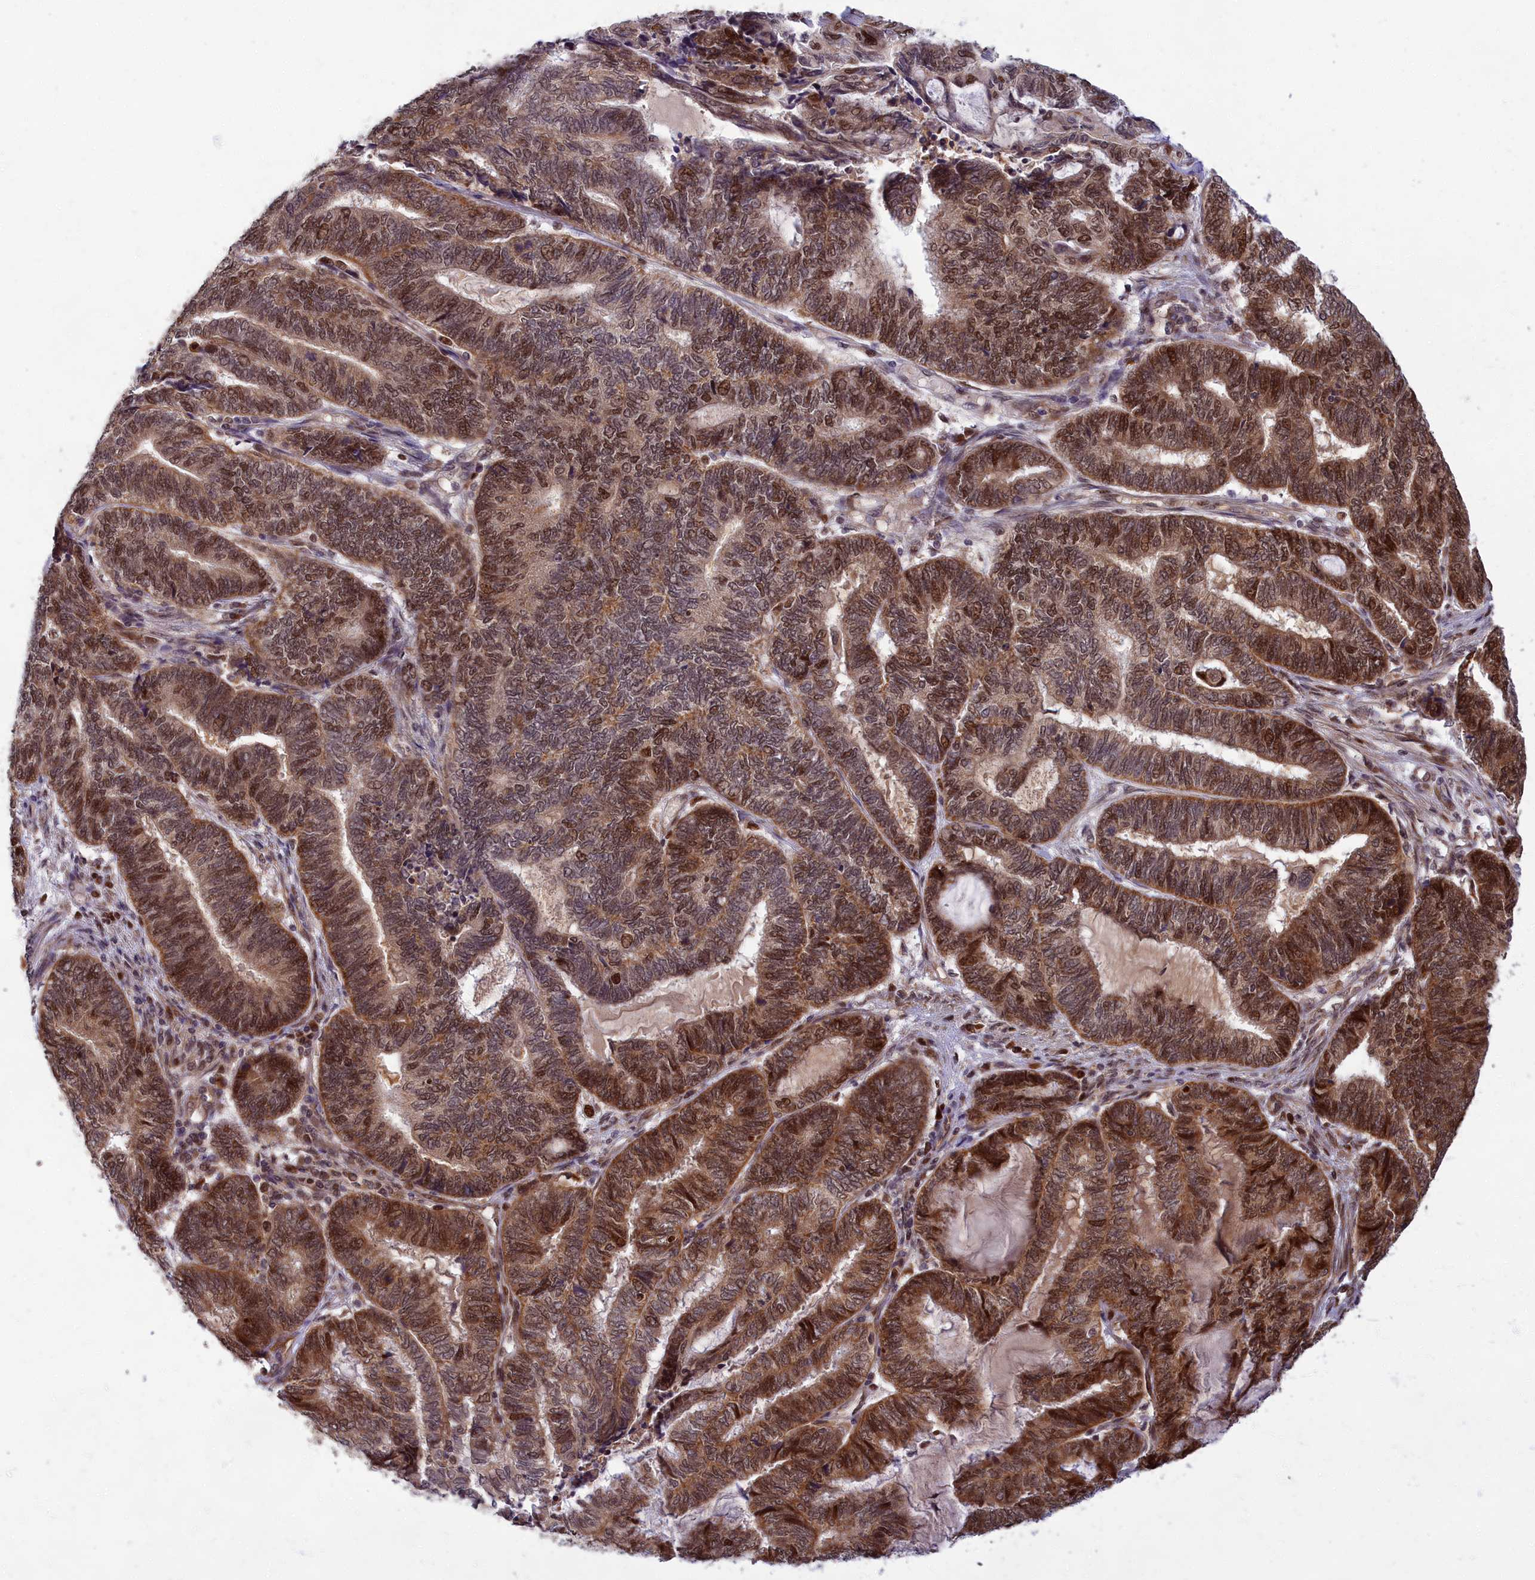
{"staining": {"intensity": "moderate", "quantity": ">75%", "location": "cytoplasmic/membranous,nuclear"}, "tissue": "endometrial cancer", "cell_type": "Tumor cells", "image_type": "cancer", "snomed": [{"axis": "morphology", "description": "Adenocarcinoma, NOS"}, {"axis": "topography", "description": "Uterus"}, {"axis": "topography", "description": "Endometrium"}], "caption": "Human endometrial cancer (adenocarcinoma) stained with a protein marker exhibits moderate staining in tumor cells.", "gene": "EARS2", "patient": {"sex": "female", "age": 70}}